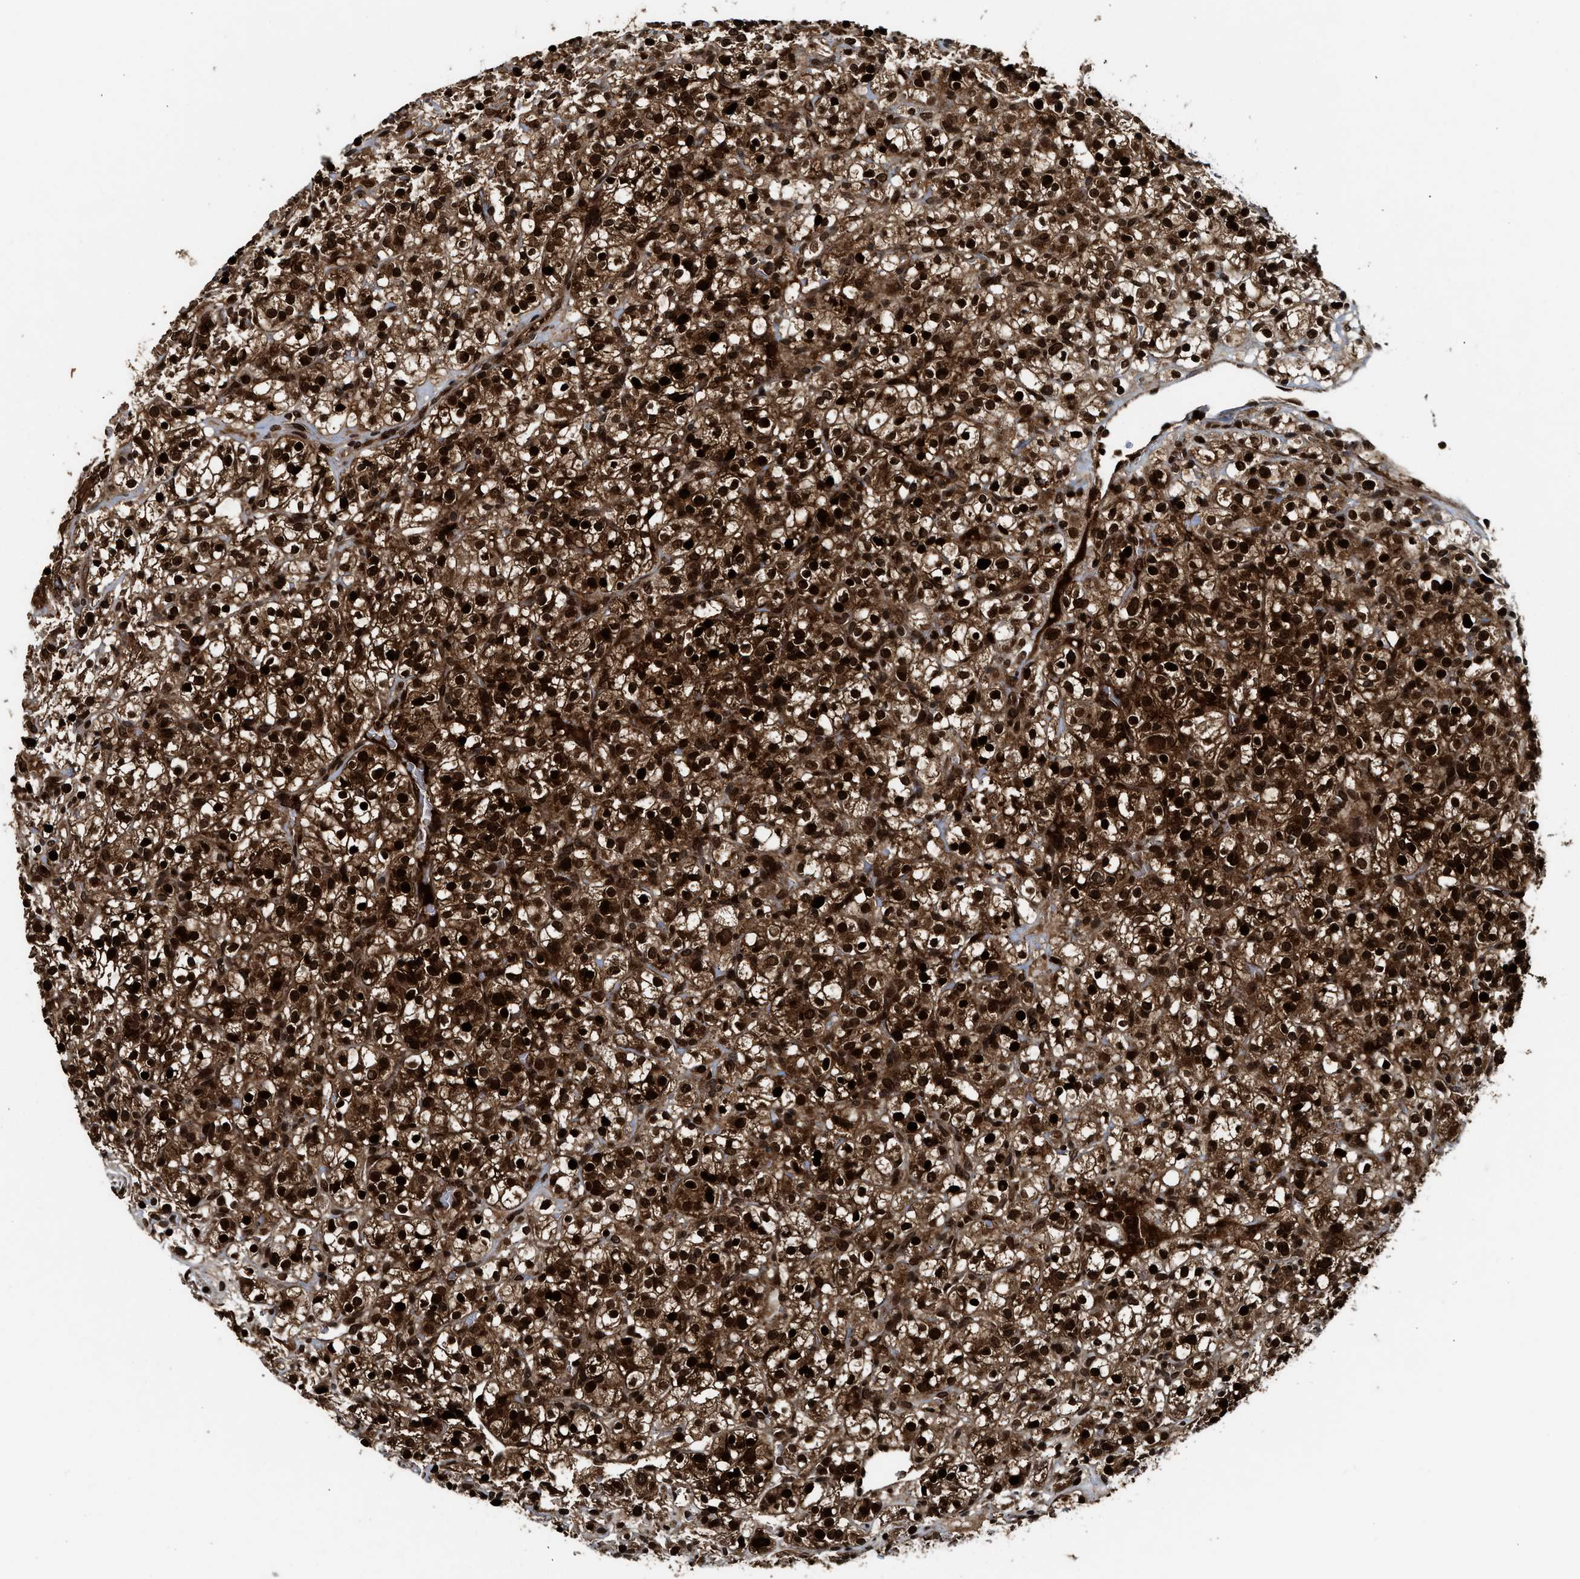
{"staining": {"intensity": "strong", "quantity": ">75%", "location": "cytoplasmic/membranous,nuclear"}, "tissue": "renal cancer", "cell_type": "Tumor cells", "image_type": "cancer", "snomed": [{"axis": "morphology", "description": "Normal tissue, NOS"}, {"axis": "morphology", "description": "Adenocarcinoma, NOS"}, {"axis": "topography", "description": "Kidney"}], "caption": "Immunohistochemical staining of renal adenocarcinoma displays strong cytoplasmic/membranous and nuclear protein staining in approximately >75% of tumor cells. (brown staining indicates protein expression, while blue staining denotes nuclei).", "gene": "MDM2", "patient": {"sex": "female", "age": 72}}